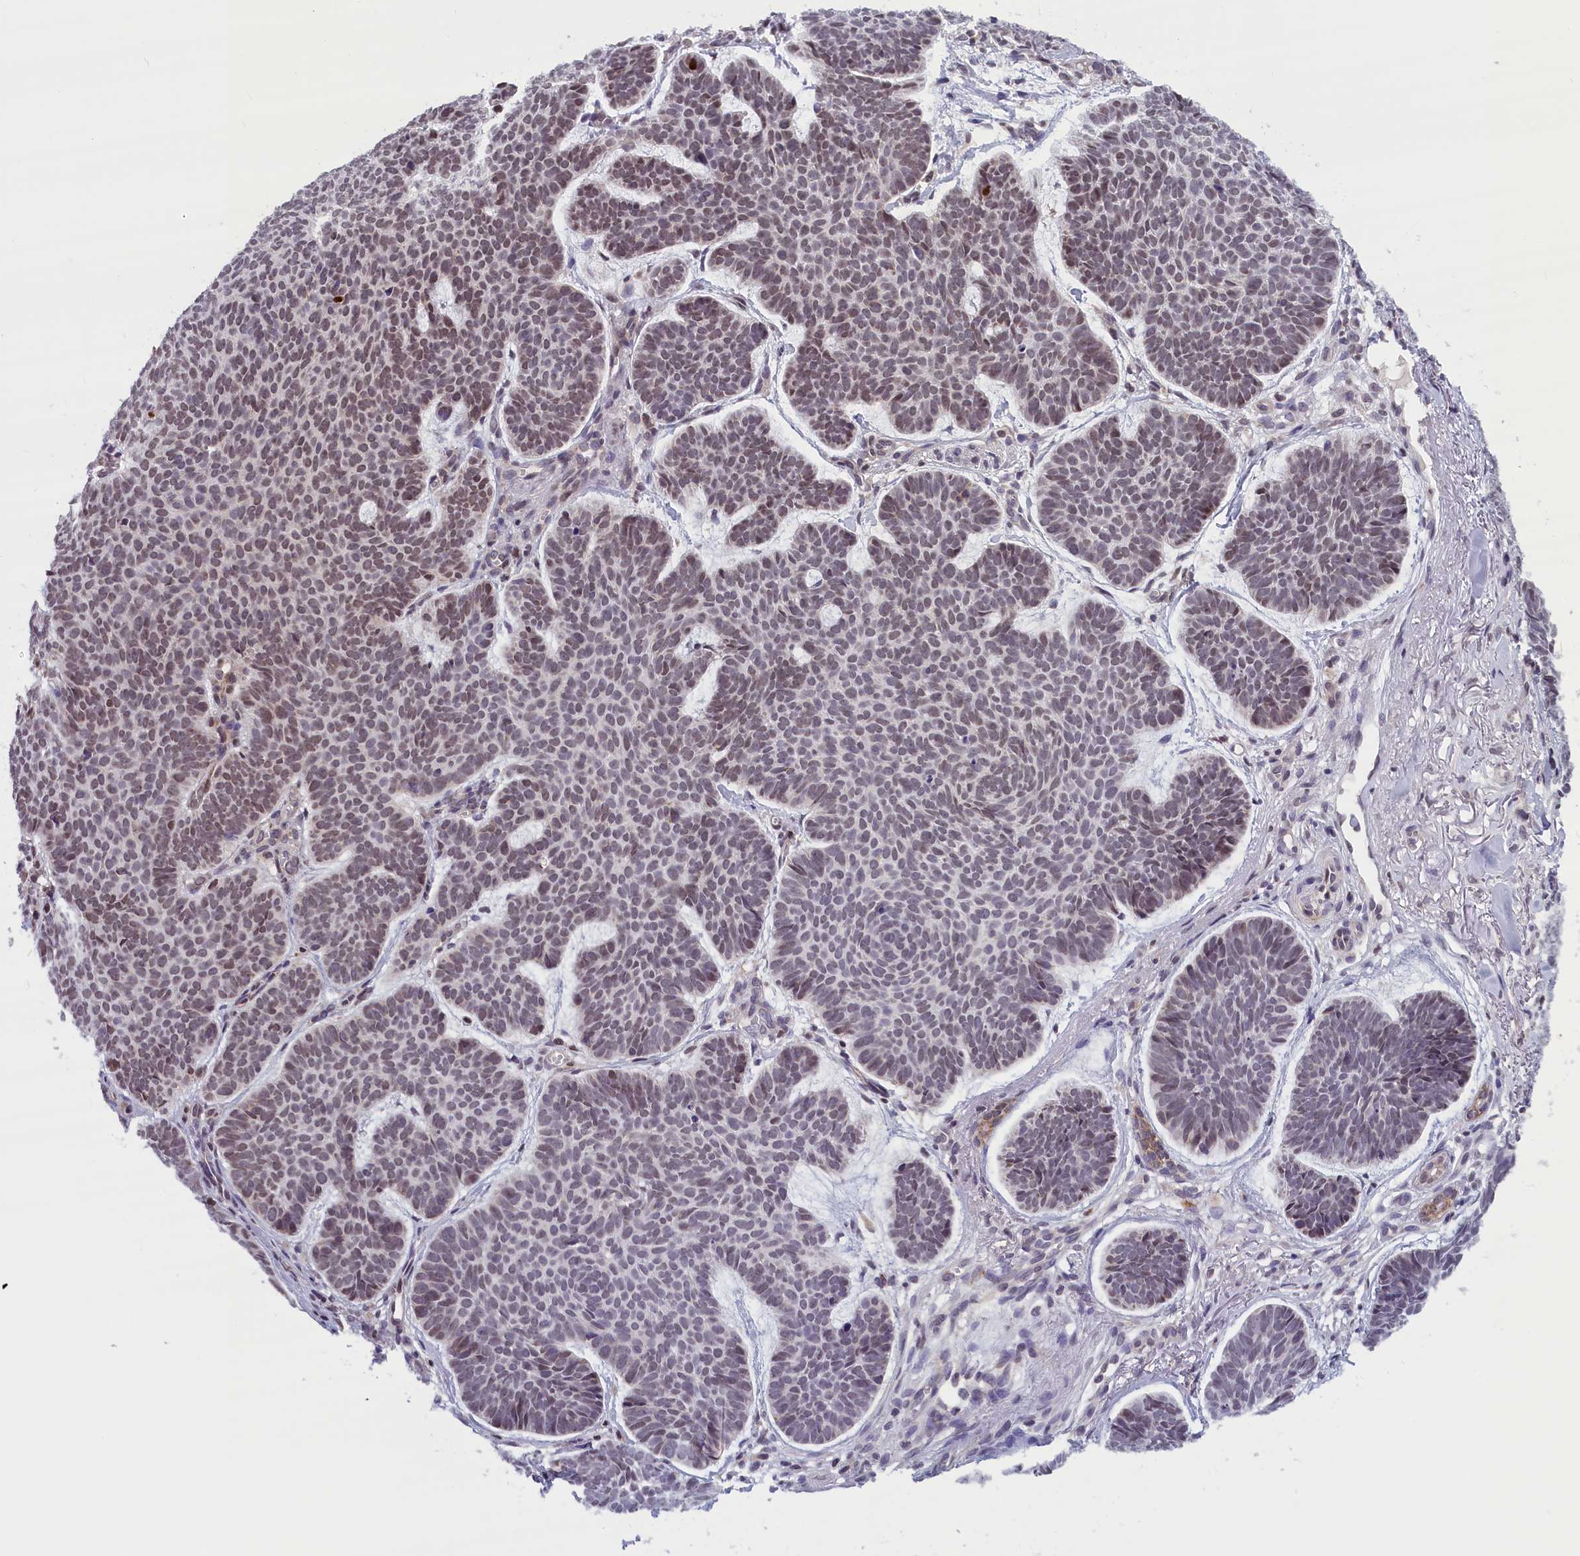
{"staining": {"intensity": "weak", "quantity": "25%-75%", "location": "nuclear"}, "tissue": "skin cancer", "cell_type": "Tumor cells", "image_type": "cancer", "snomed": [{"axis": "morphology", "description": "Basal cell carcinoma"}, {"axis": "topography", "description": "Skin"}], "caption": "Skin cancer (basal cell carcinoma) tissue demonstrates weak nuclear positivity in about 25%-75% of tumor cells (DAB (3,3'-diaminobenzidine) IHC, brown staining for protein, blue staining for nuclei).", "gene": "KCNK6", "patient": {"sex": "female", "age": 74}}